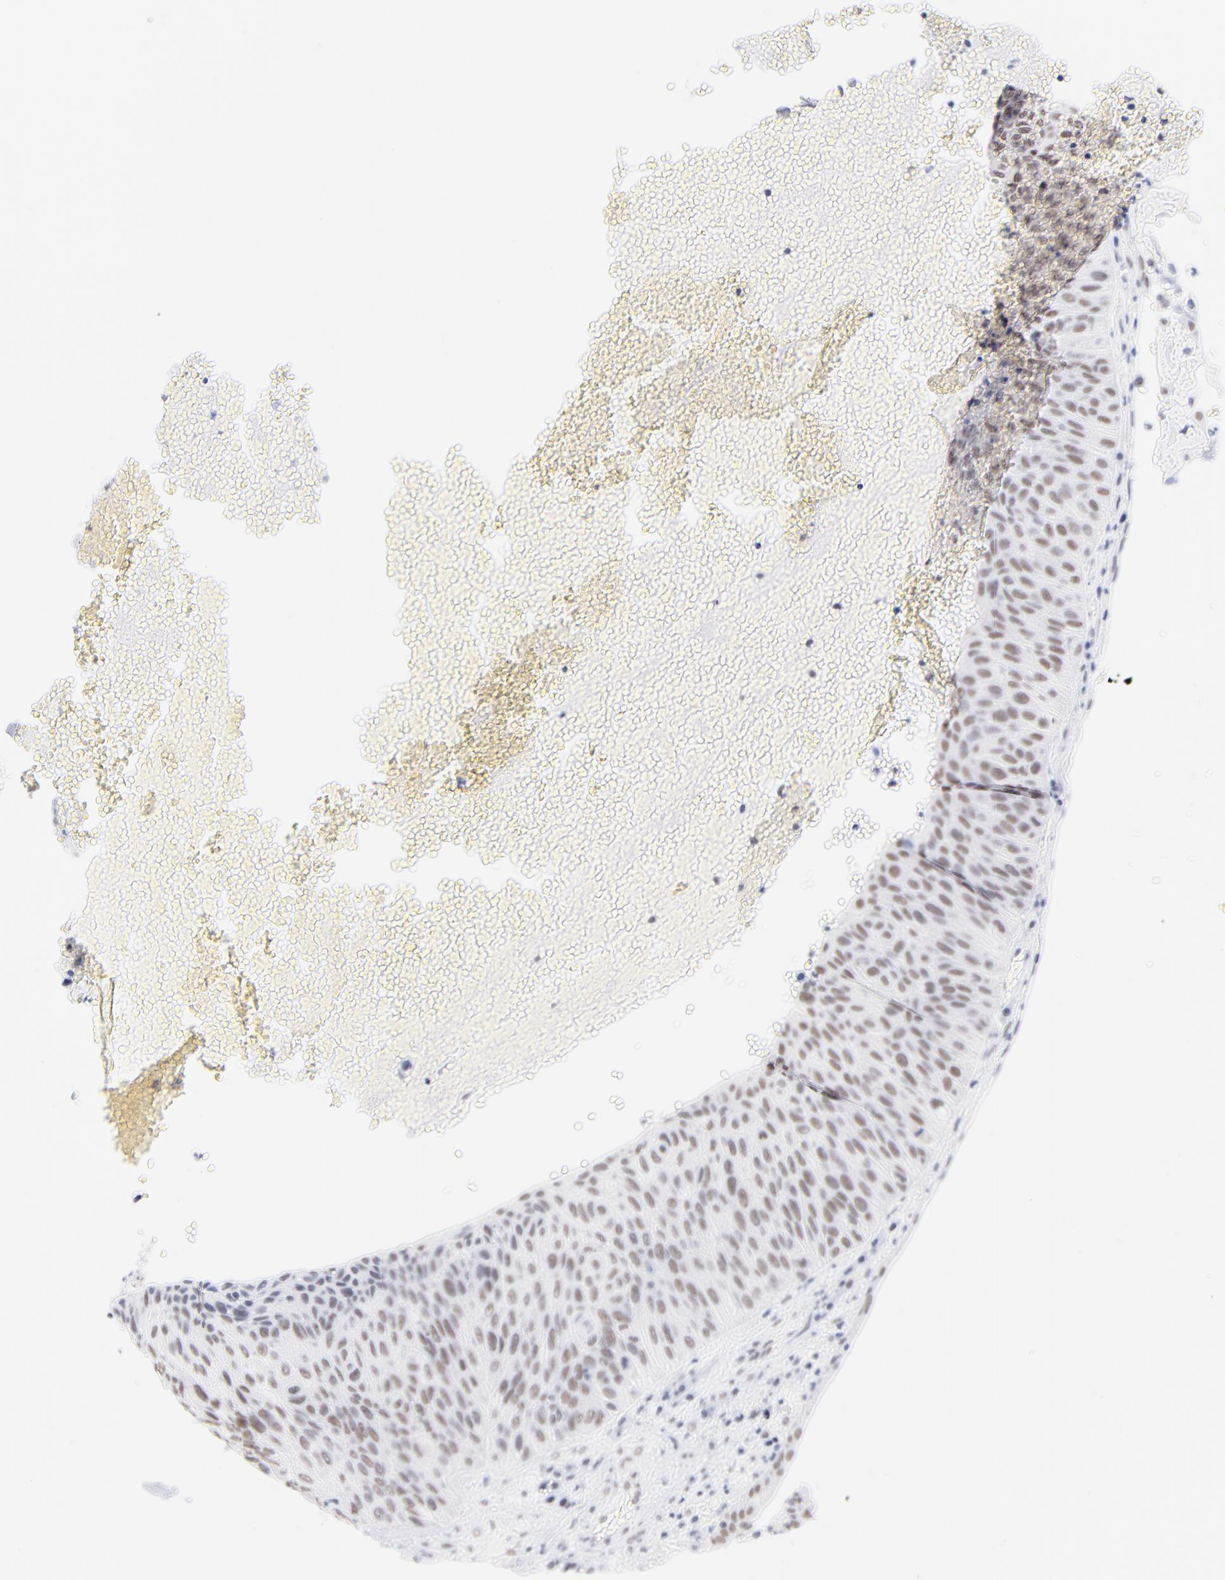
{"staining": {"intensity": "weak", "quantity": ">75%", "location": "nuclear"}, "tissue": "urothelial cancer", "cell_type": "Tumor cells", "image_type": "cancer", "snomed": [{"axis": "morphology", "description": "Urothelial carcinoma, High grade"}, {"axis": "topography", "description": "Urinary bladder"}], "caption": "Immunohistochemical staining of urothelial cancer shows weak nuclear protein expression in approximately >75% of tumor cells.", "gene": "ZNF74", "patient": {"sex": "male", "age": 66}}